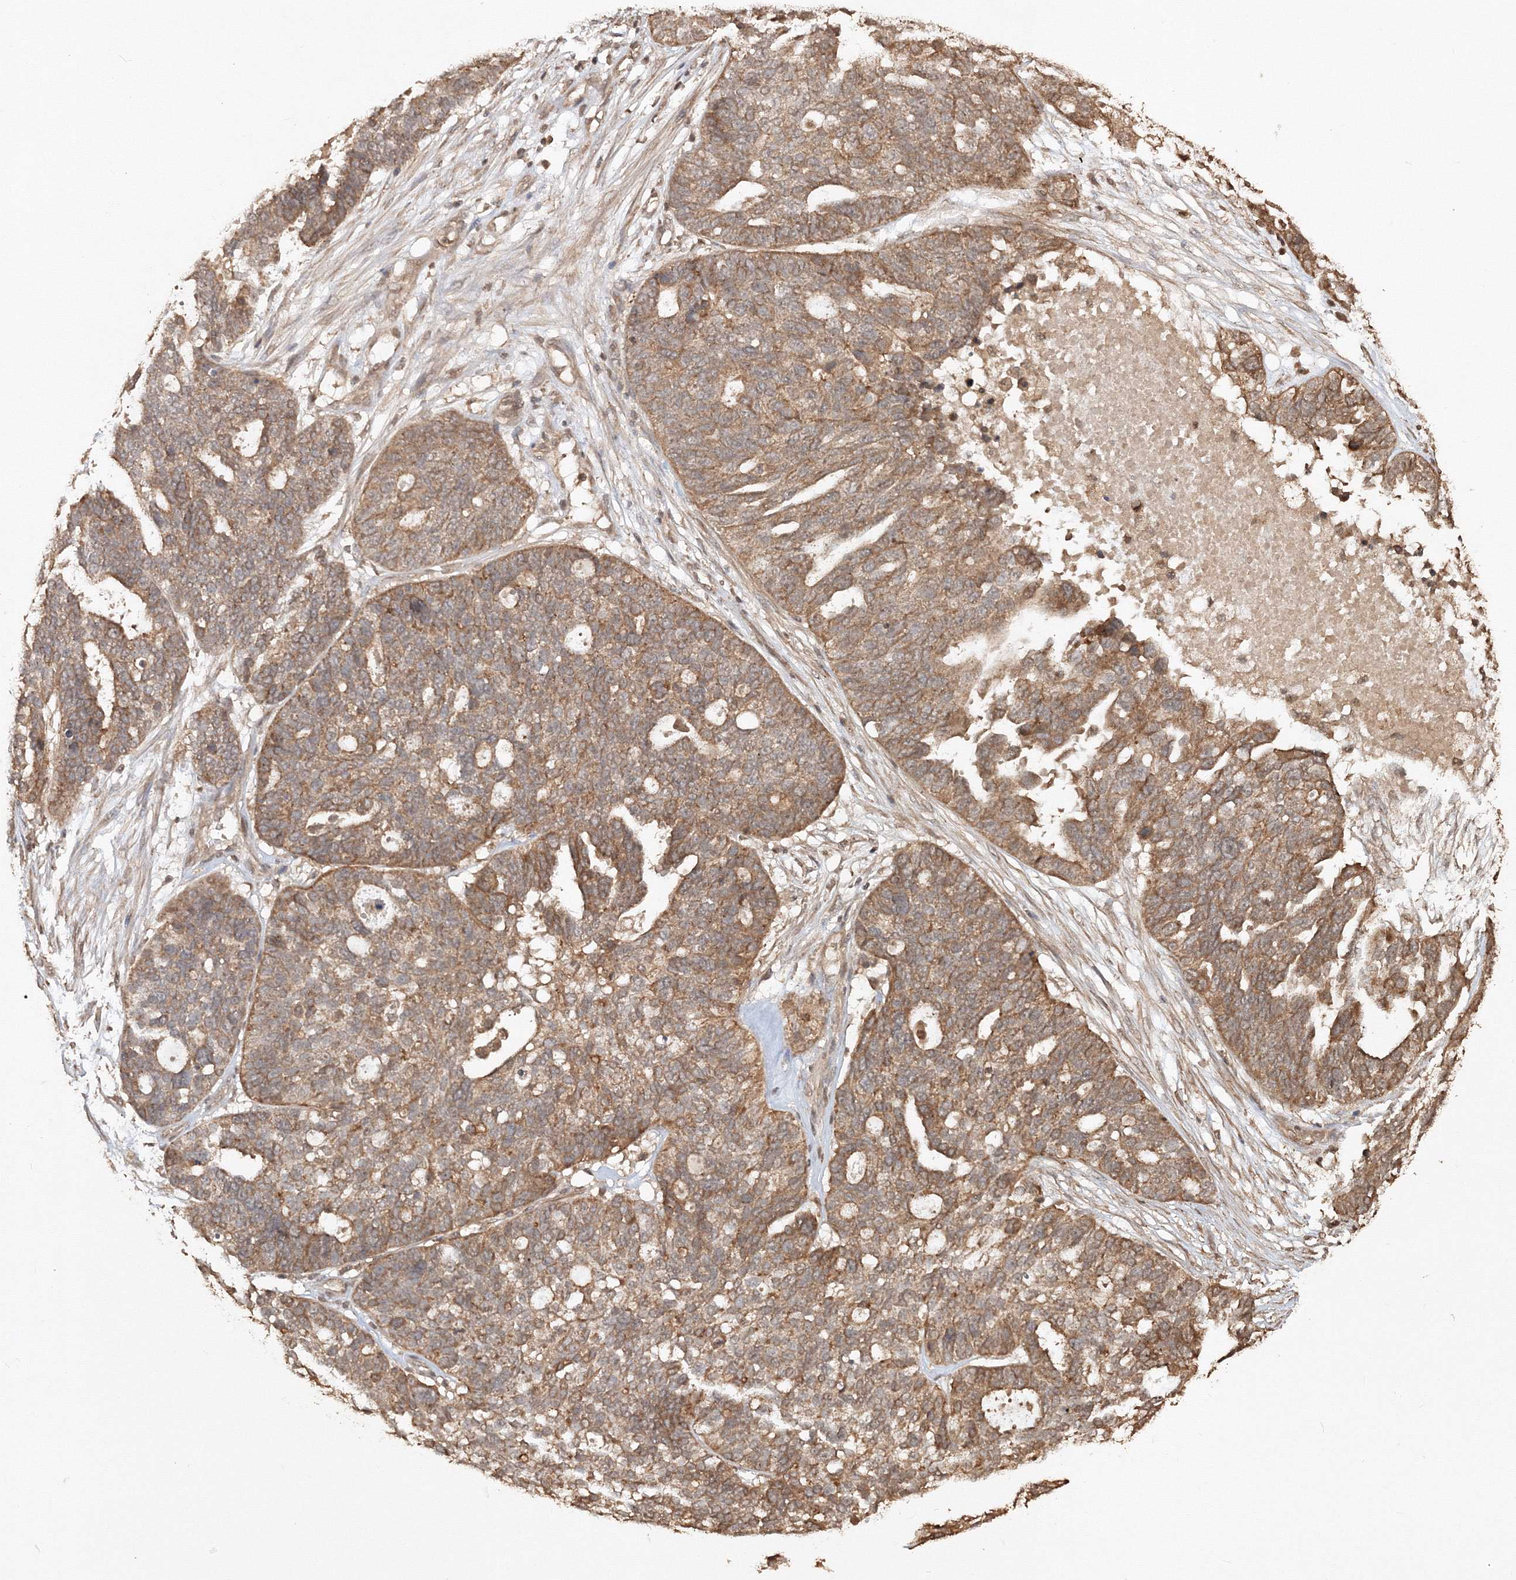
{"staining": {"intensity": "moderate", "quantity": ">75%", "location": "cytoplasmic/membranous"}, "tissue": "ovarian cancer", "cell_type": "Tumor cells", "image_type": "cancer", "snomed": [{"axis": "morphology", "description": "Cystadenocarcinoma, serous, NOS"}, {"axis": "topography", "description": "Ovary"}], "caption": "Immunohistochemical staining of human ovarian cancer (serous cystadenocarcinoma) shows medium levels of moderate cytoplasmic/membranous protein expression in about >75% of tumor cells.", "gene": "CCDC122", "patient": {"sex": "female", "age": 59}}